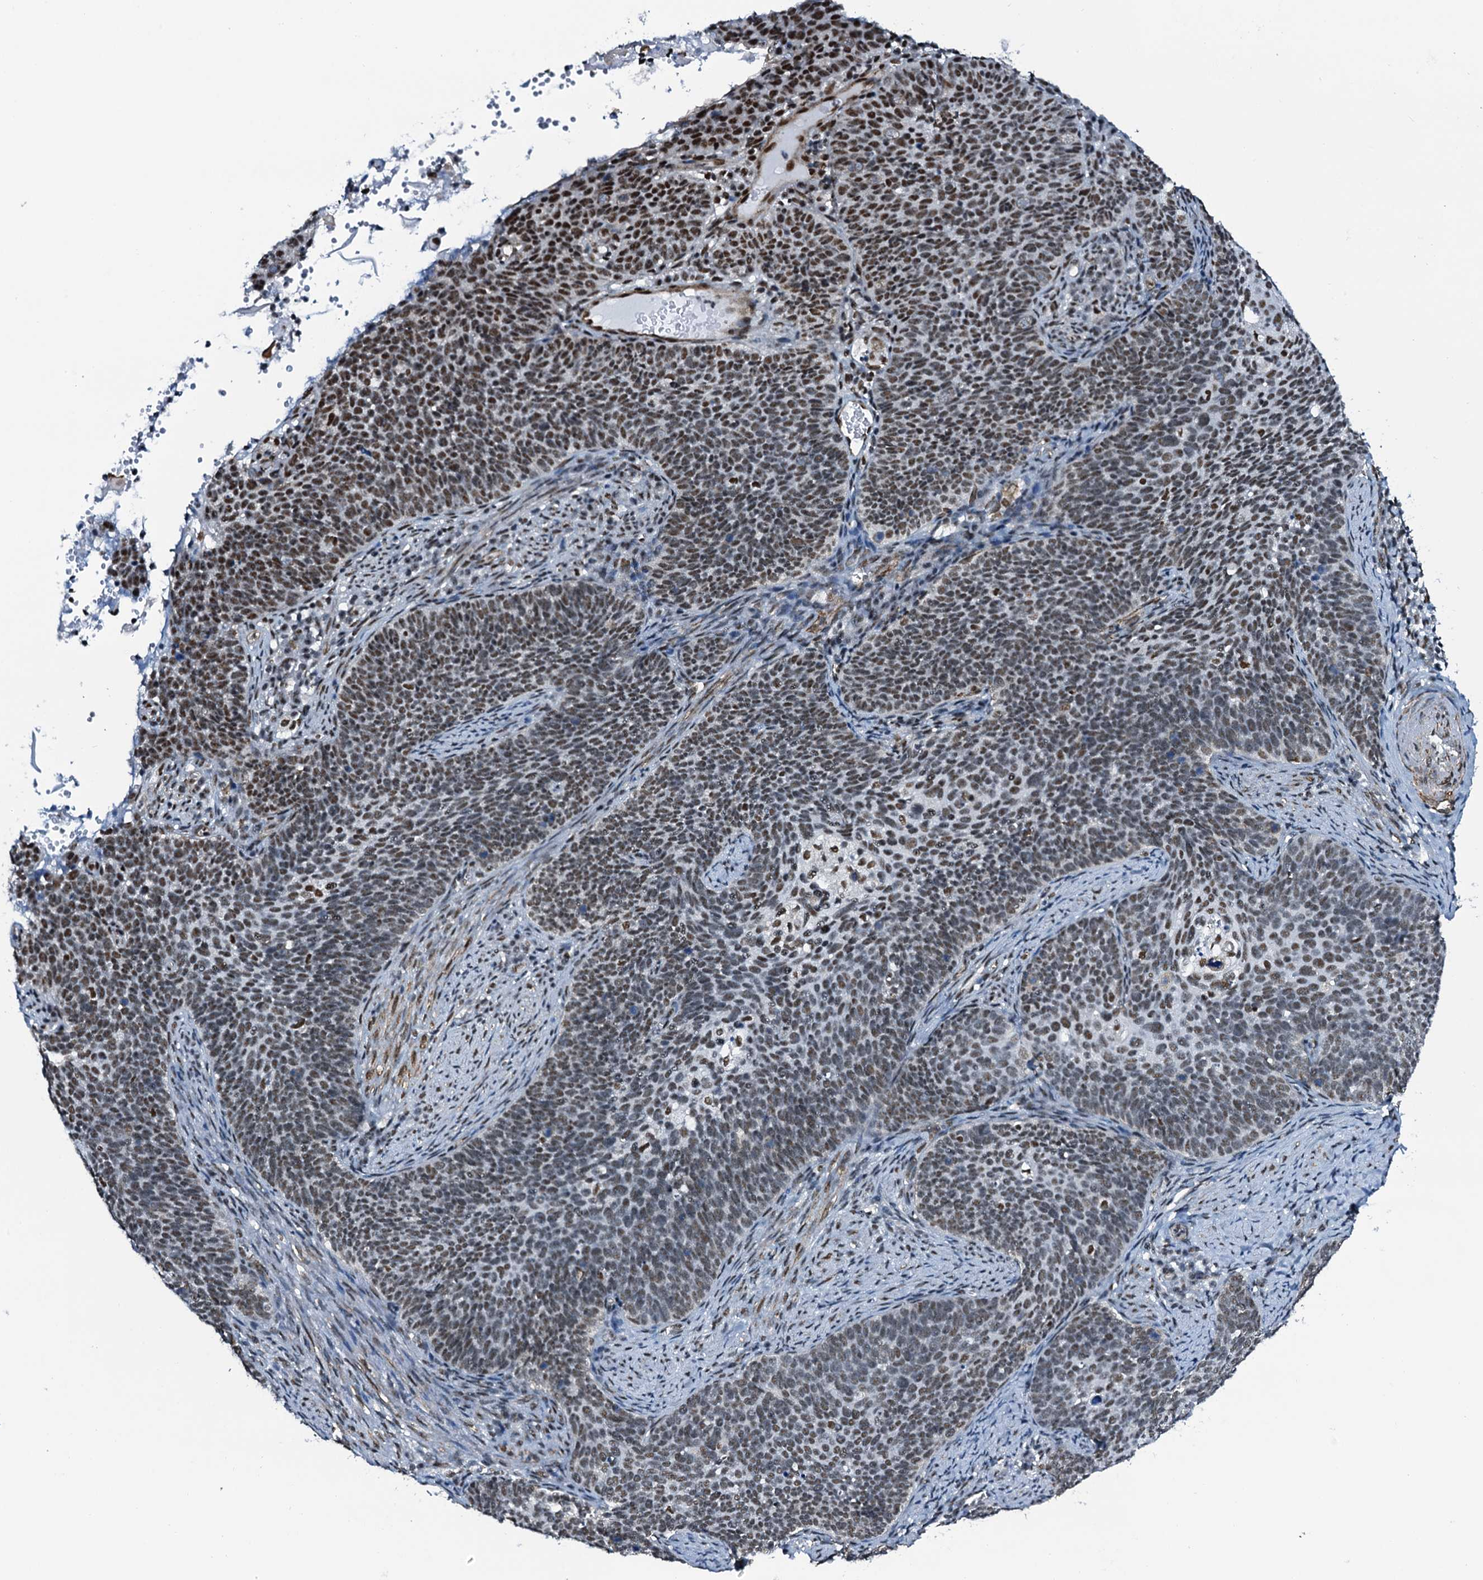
{"staining": {"intensity": "moderate", "quantity": ">75%", "location": "nuclear"}, "tissue": "cervical cancer", "cell_type": "Tumor cells", "image_type": "cancer", "snomed": [{"axis": "morphology", "description": "Normal tissue, NOS"}, {"axis": "morphology", "description": "Squamous cell carcinoma, NOS"}, {"axis": "topography", "description": "Cervix"}], "caption": "Immunohistochemical staining of cervical cancer demonstrates moderate nuclear protein staining in about >75% of tumor cells. Using DAB (3,3'-diaminobenzidine) (brown) and hematoxylin (blue) stains, captured at high magnification using brightfield microscopy.", "gene": "CWC15", "patient": {"sex": "female", "age": 39}}